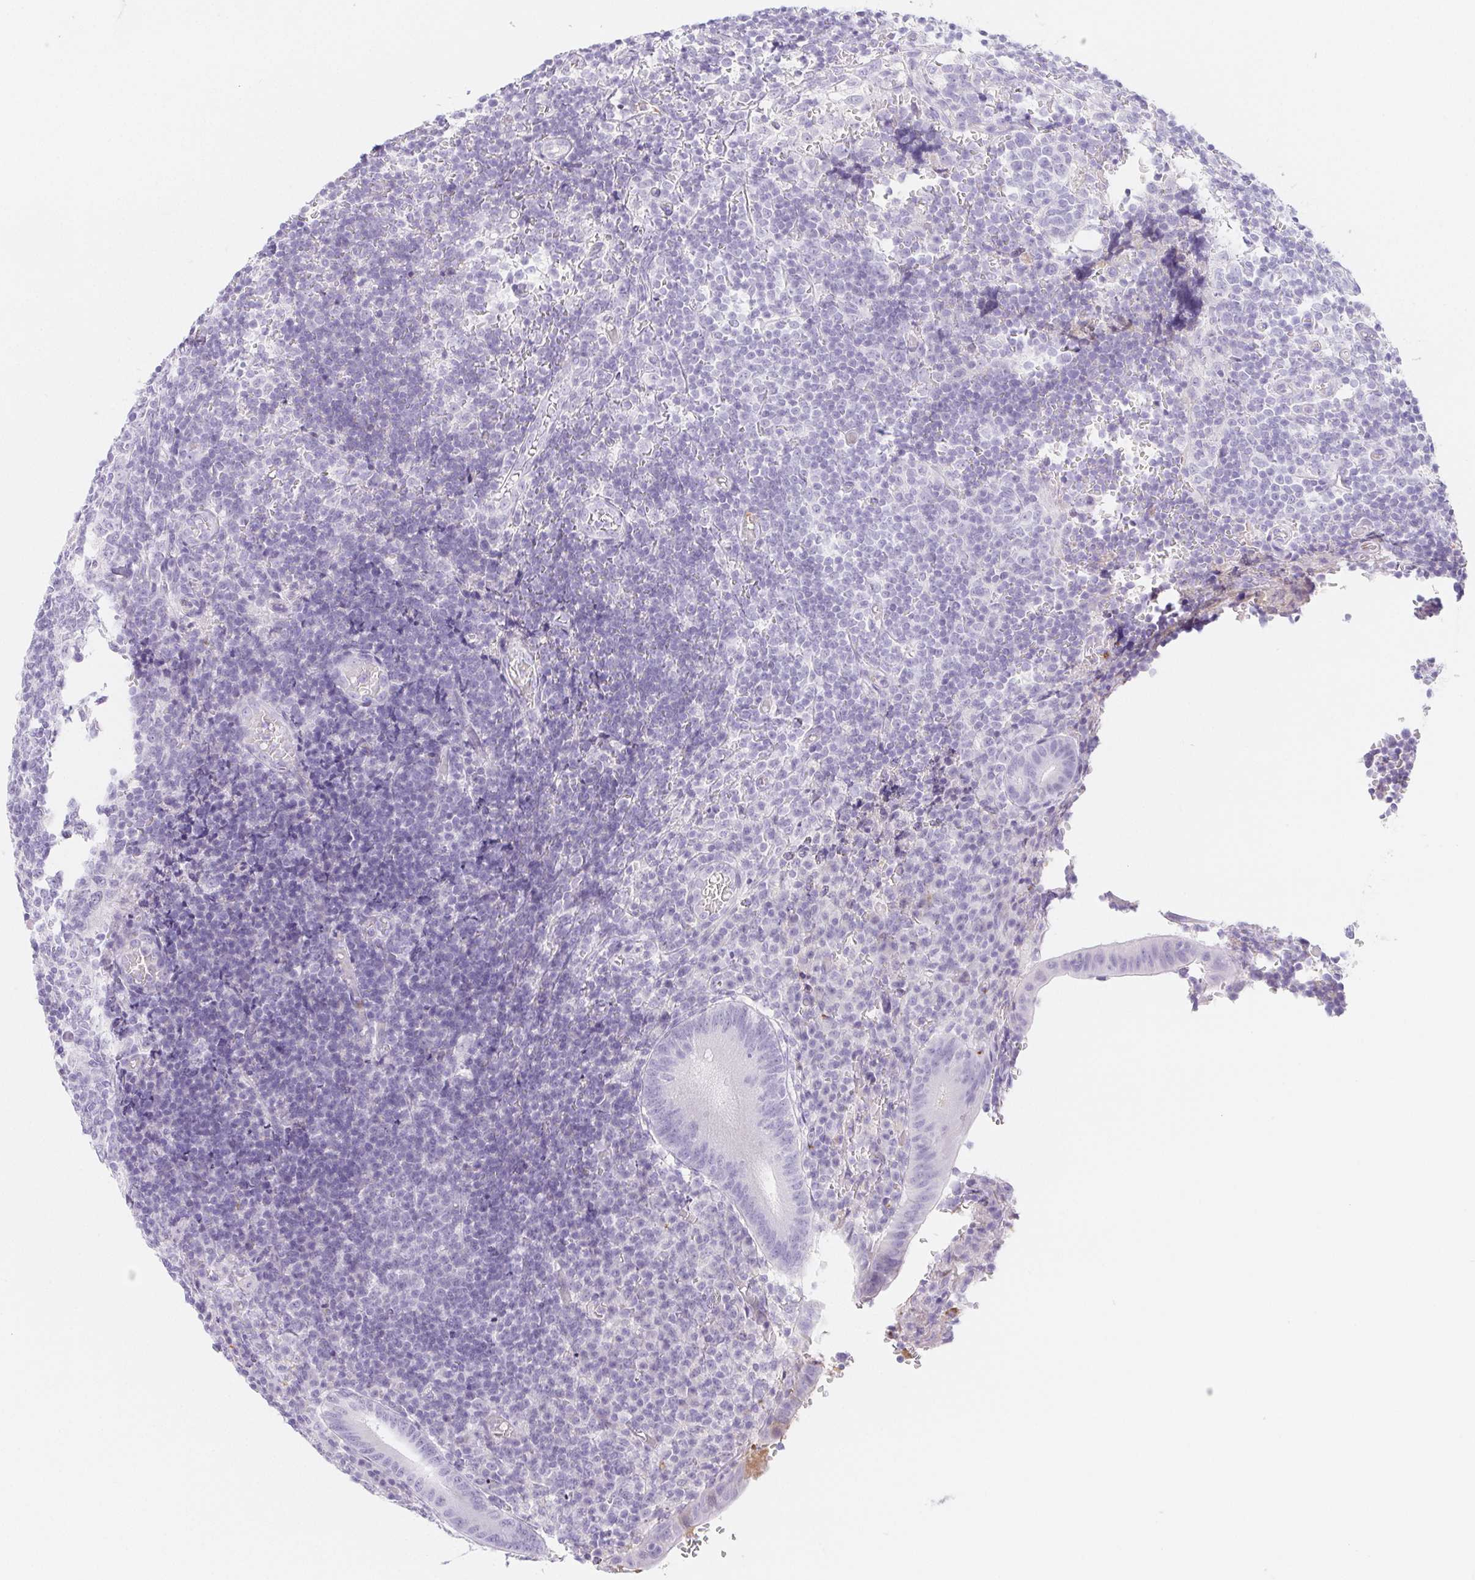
{"staining": {"intensity": "negative", "quantity": "none", "location": "none"}, "tissue": "appendix", "cell_type": "Glandular cells", "image_type": "normal", "snomed": [{"axis": "morphology", "description": "Normal tissue, NOS"}, {"axis": "topography", "description": "Appendix"}], "caption": "This histopathology image is of normal appendix stained with IHC to label a protein in brown with the nuclei are counter-stained blue. There is no expression in glandular cells.", "gene": "ITIH2", "patient": {"sex": "male", "age": 18}}